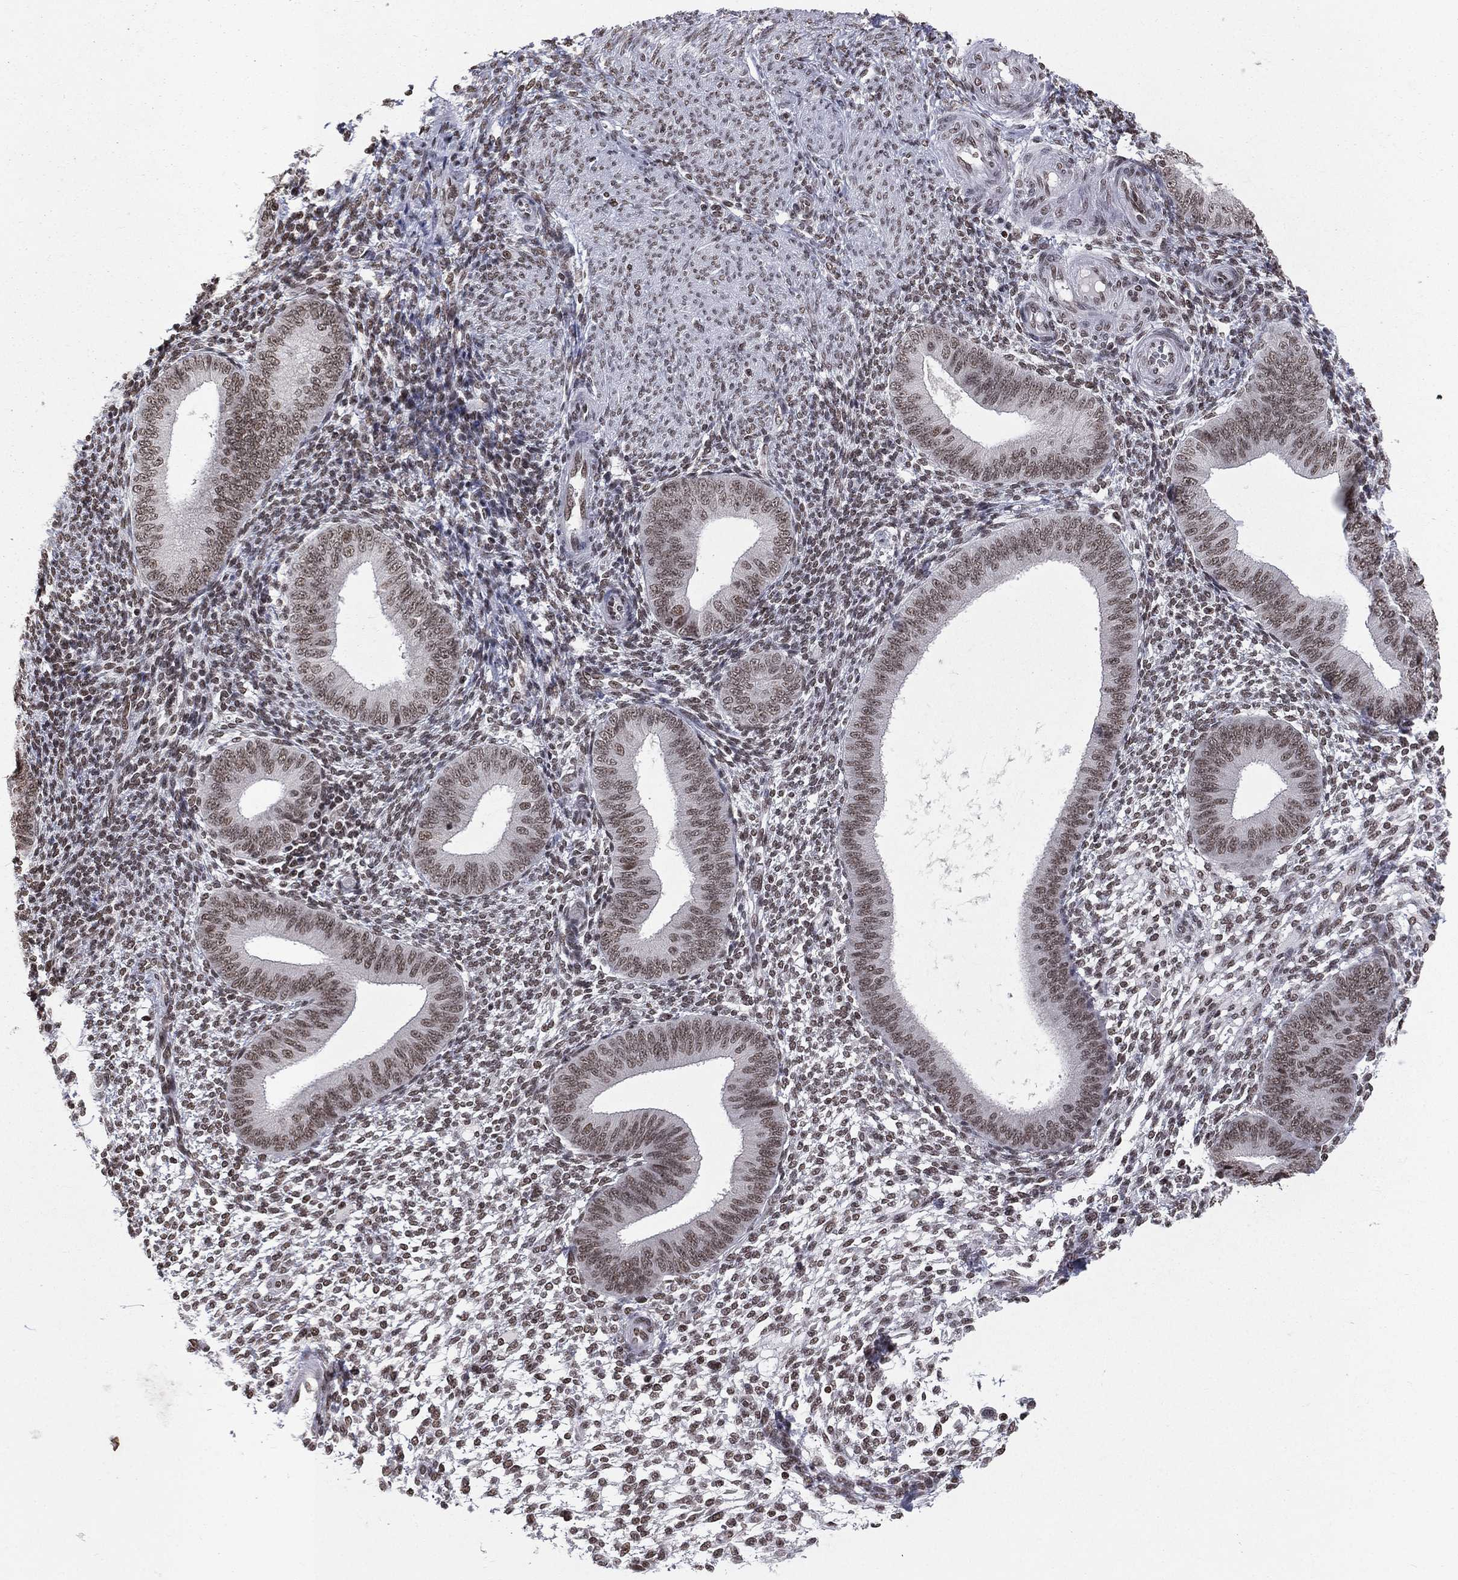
{"staining": {"intensity": "moderate", "quantity": ">75%", "location": "nuclear"}, "tissue": "endometrium", "cell_type": "Cells in endometrial stroma", "image_type": "normal", "snomed": [{"axis": "morphology", "description": "Normal tissue, NOS"}, {"axis": "topography", "description": "Endometrium"}], "caption": "A medium amount of moderate nuclear staining is identified in about >75% of cells in endometrial stroma in normal endometrium. The protein of interest is stained brown, and the nuclei are stained in blue (DAB IHC with brightfield microscopy, high magnification).", "gene": "RFX7", "patient": {"sex": "female", "age": 39}}